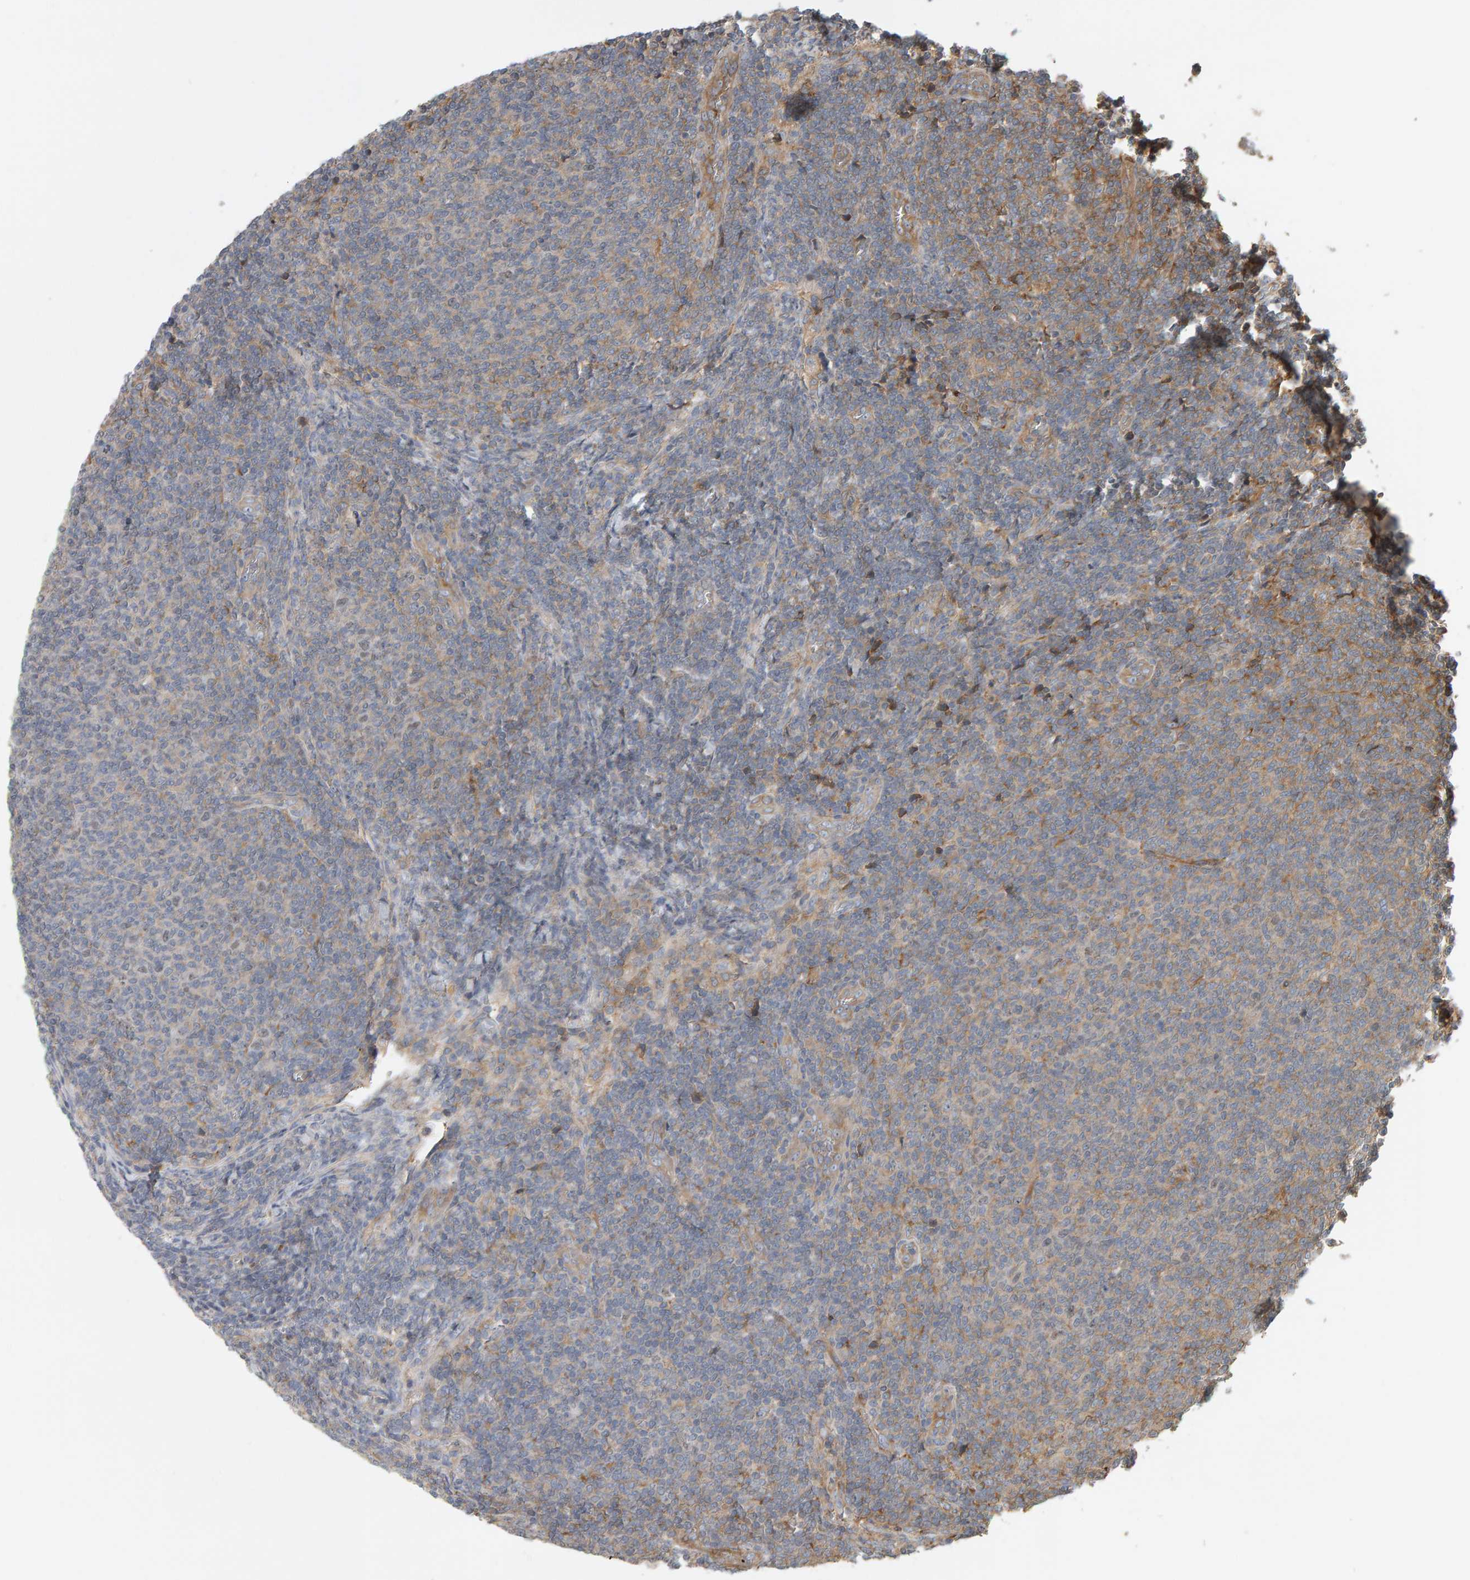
{"staining": {"intensity": "weak", "quantity": "<25%", "location": "cytoplasmic/membranous"}, "tissue": "lymphoma", "cell_type": "Tumor cells", "image_type": "cancer", "snomed": [{"axis": "morphology", "description": "Malignant lymphoma, non-Hodgkin's type, Low grade"}, {"axis": "topography", "description": "Lymph node"}], "caption": "Protein analysis of lymphoma reveals no significant positivity in tumor cells.", "gene": "C9orf72", "patient": {"sex": "male", "age": 66}}